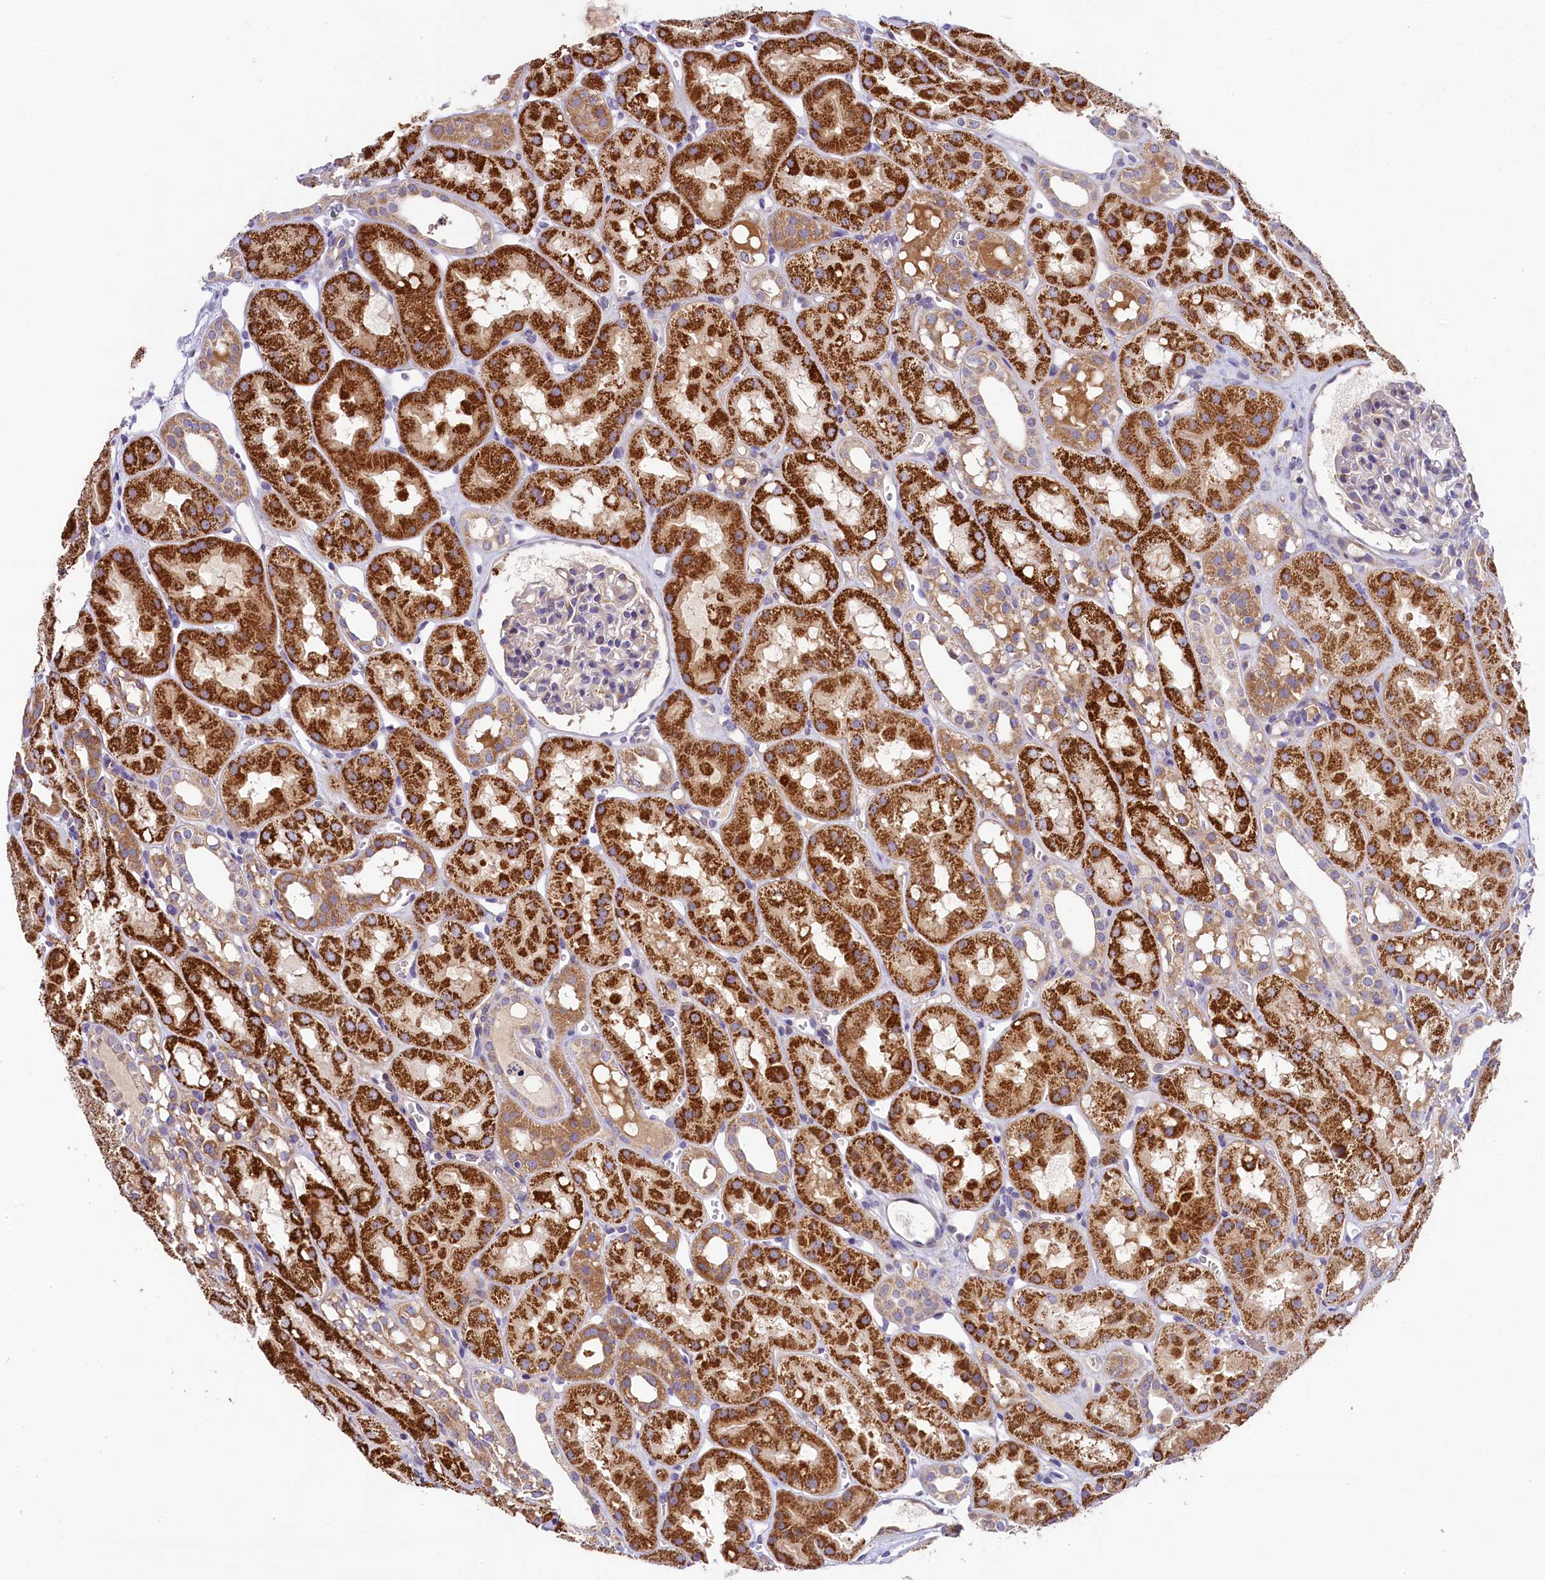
{"staining": {"intensity": "negative", "quantity": "none", "location": "none"}, "tissue": "kidney", "cell_type": "Cells in glomeruli", "image_type": "normal", "snomed": [{"axis": "morphology", "description": "Normal tissue, NOS"}, {"axis": "topography", "description": "Kidney"}], "caption": "DAB (3,3'-diaminobenzidine) immunohistochemical staining of unremarkable human kidney reveals no significant positivity in cells in glomeruli. Nuclei are stained in blue.", "gene": "FXYD6", "patient": {"sex": "male", "age": 16}}